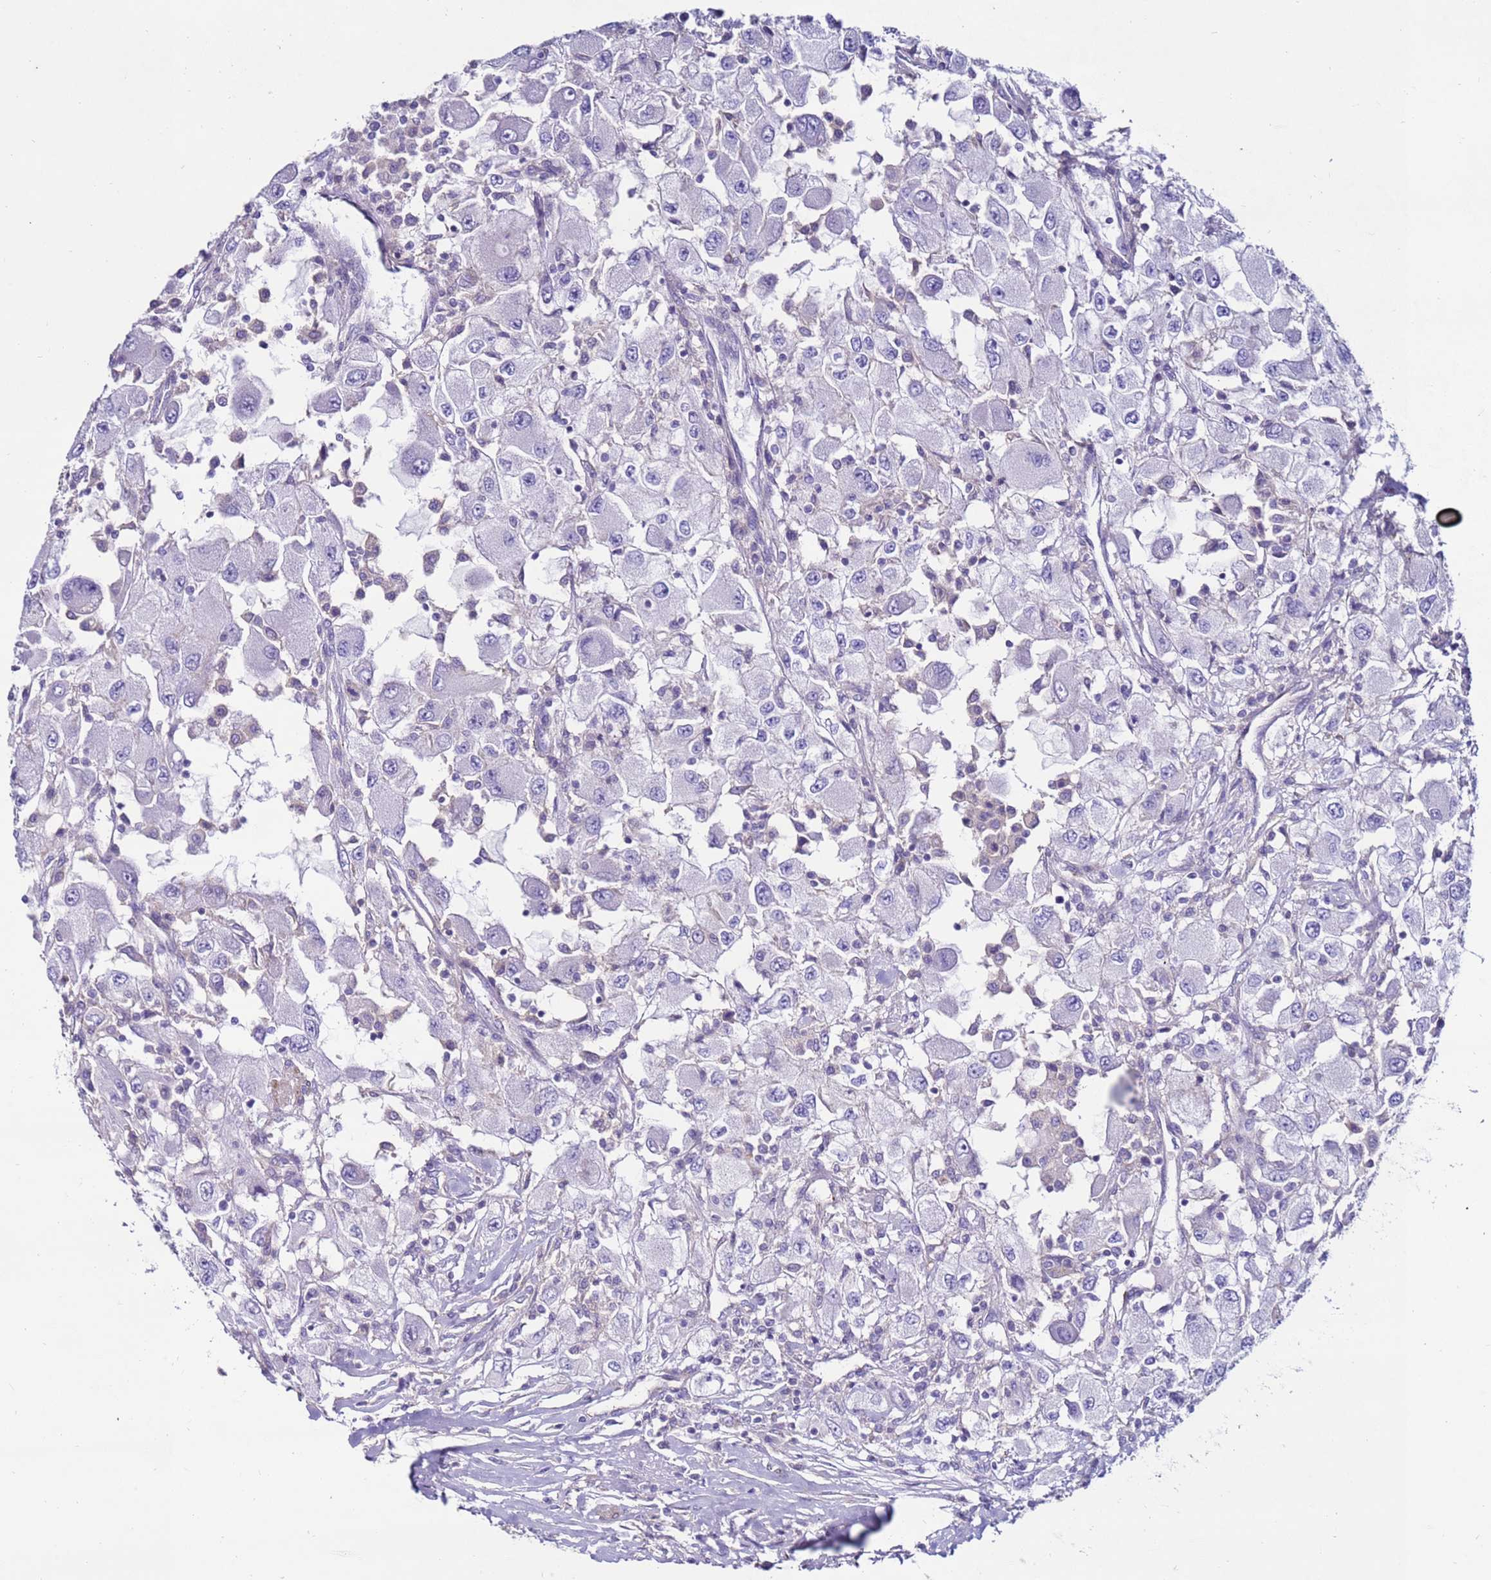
{"staining": {"intensity": "negative", "quantity": "none", "location": "none"}, "tissue": "renal cancer", "cell_type": "Tumor cells", "image_type": "cancer", "snomed": [{"axis": "morphology", "description": "Adenocarcinoma, NOS"}, {"axis": "topography", "description": "Kidney"}], "caption": "IHC of renal cancer displays no staining in tumor cells.", "gene": "CLEC4M", "patient": {"sex": "female", "age": 67}}